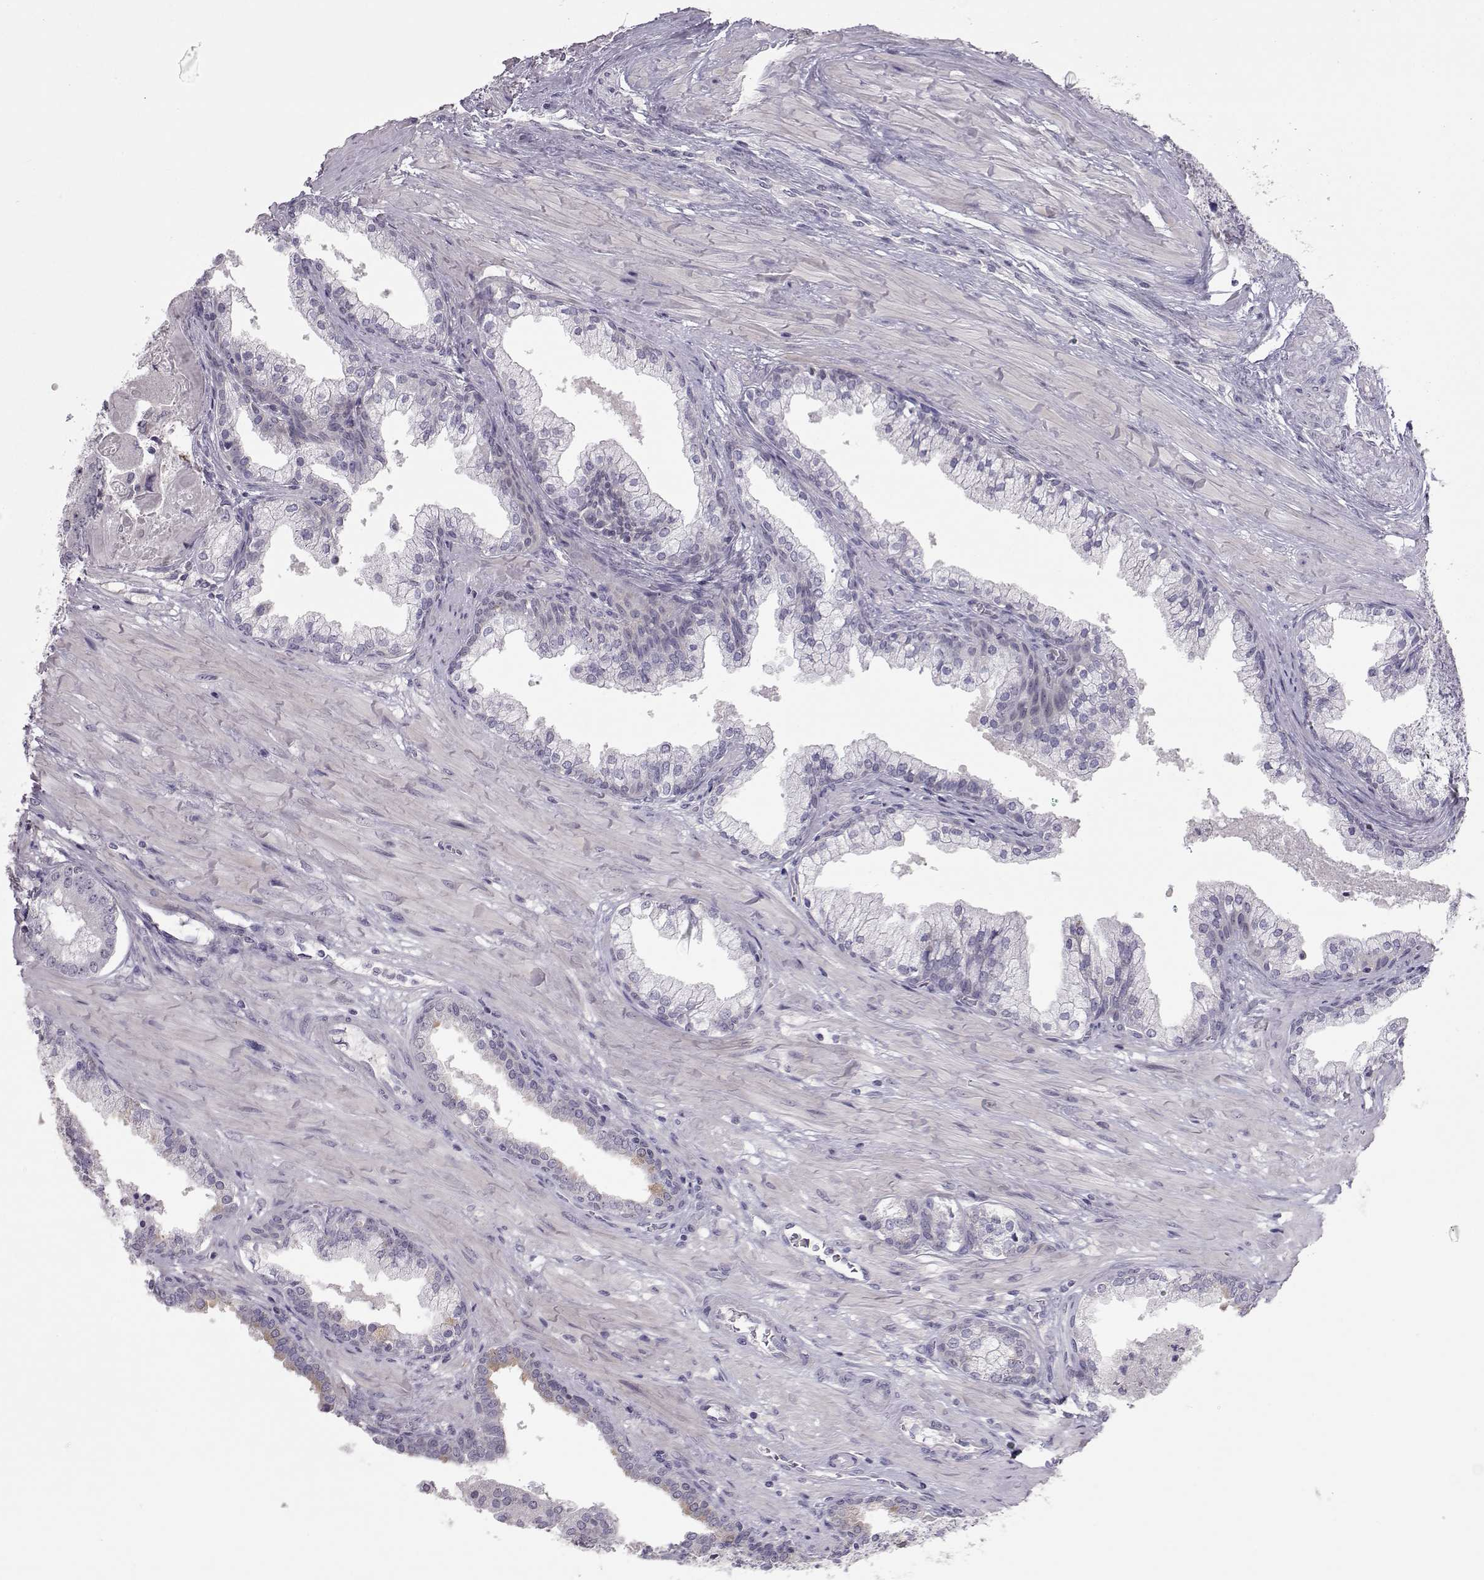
{"staining": {"intensity": "negative", "quantity": "none", "location": "none"}, "tissue": "prostate cancer", "cell_type": "Tumor cells", "image_type": "cancer", "snomed": [{"axis": "morphology", "description": "Adenocarcinoma, NOS"}, {"axis": "topography", "description": "Prostate and seminal vesicle, NOS"}, {"axis": "topography", "description": "Prostate"}], "caption": "Tumor cells are negative for brown protein staining in adenocarcinoma (prostate). (Immunohistochemistry, brightfield microscopy, high magnification).", "gene": "NPVF", "patient": {"sex": "male", "age": 44}}